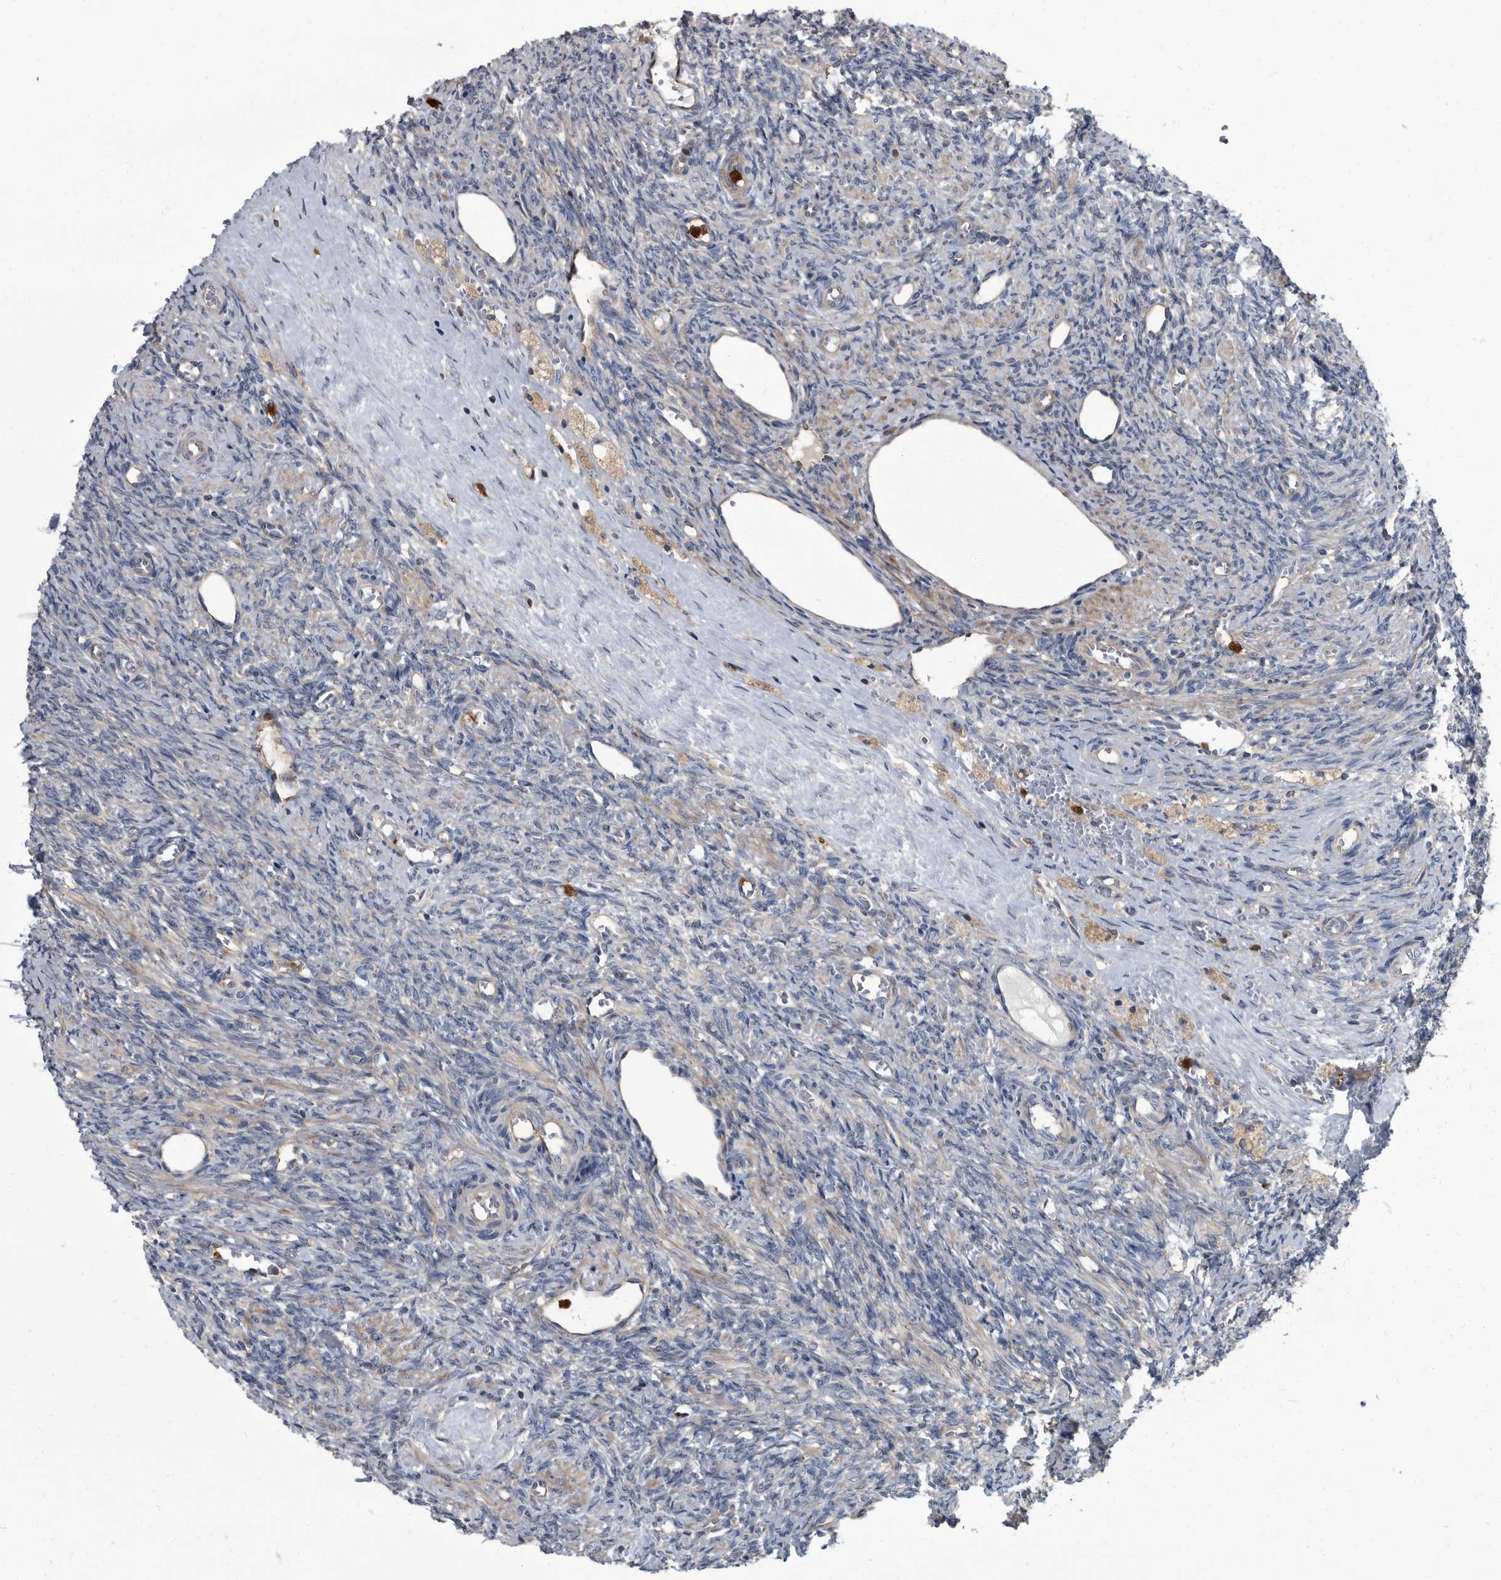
{"staining": {"intensity": "moderate", "quantity": ">75%", "location": "cytoplasmic/membranous"}, "tissue": "ovary", "cell_type": "Follicle cells", "image_type": "normal", "snomed": [{"axis": "morphology", "description": "Normal tissue, NOS"}, {"axis": "topography", "description": "Ovary"}], "caption": "A histopathology image showing moderate cytoplasmic/membranous positivity in about >75% of follicle cells in benign ovary, as visualized by brown immunohistochemical staining.", "gene": "CDV3", "patient": {"sex": "female", "age": 41}}